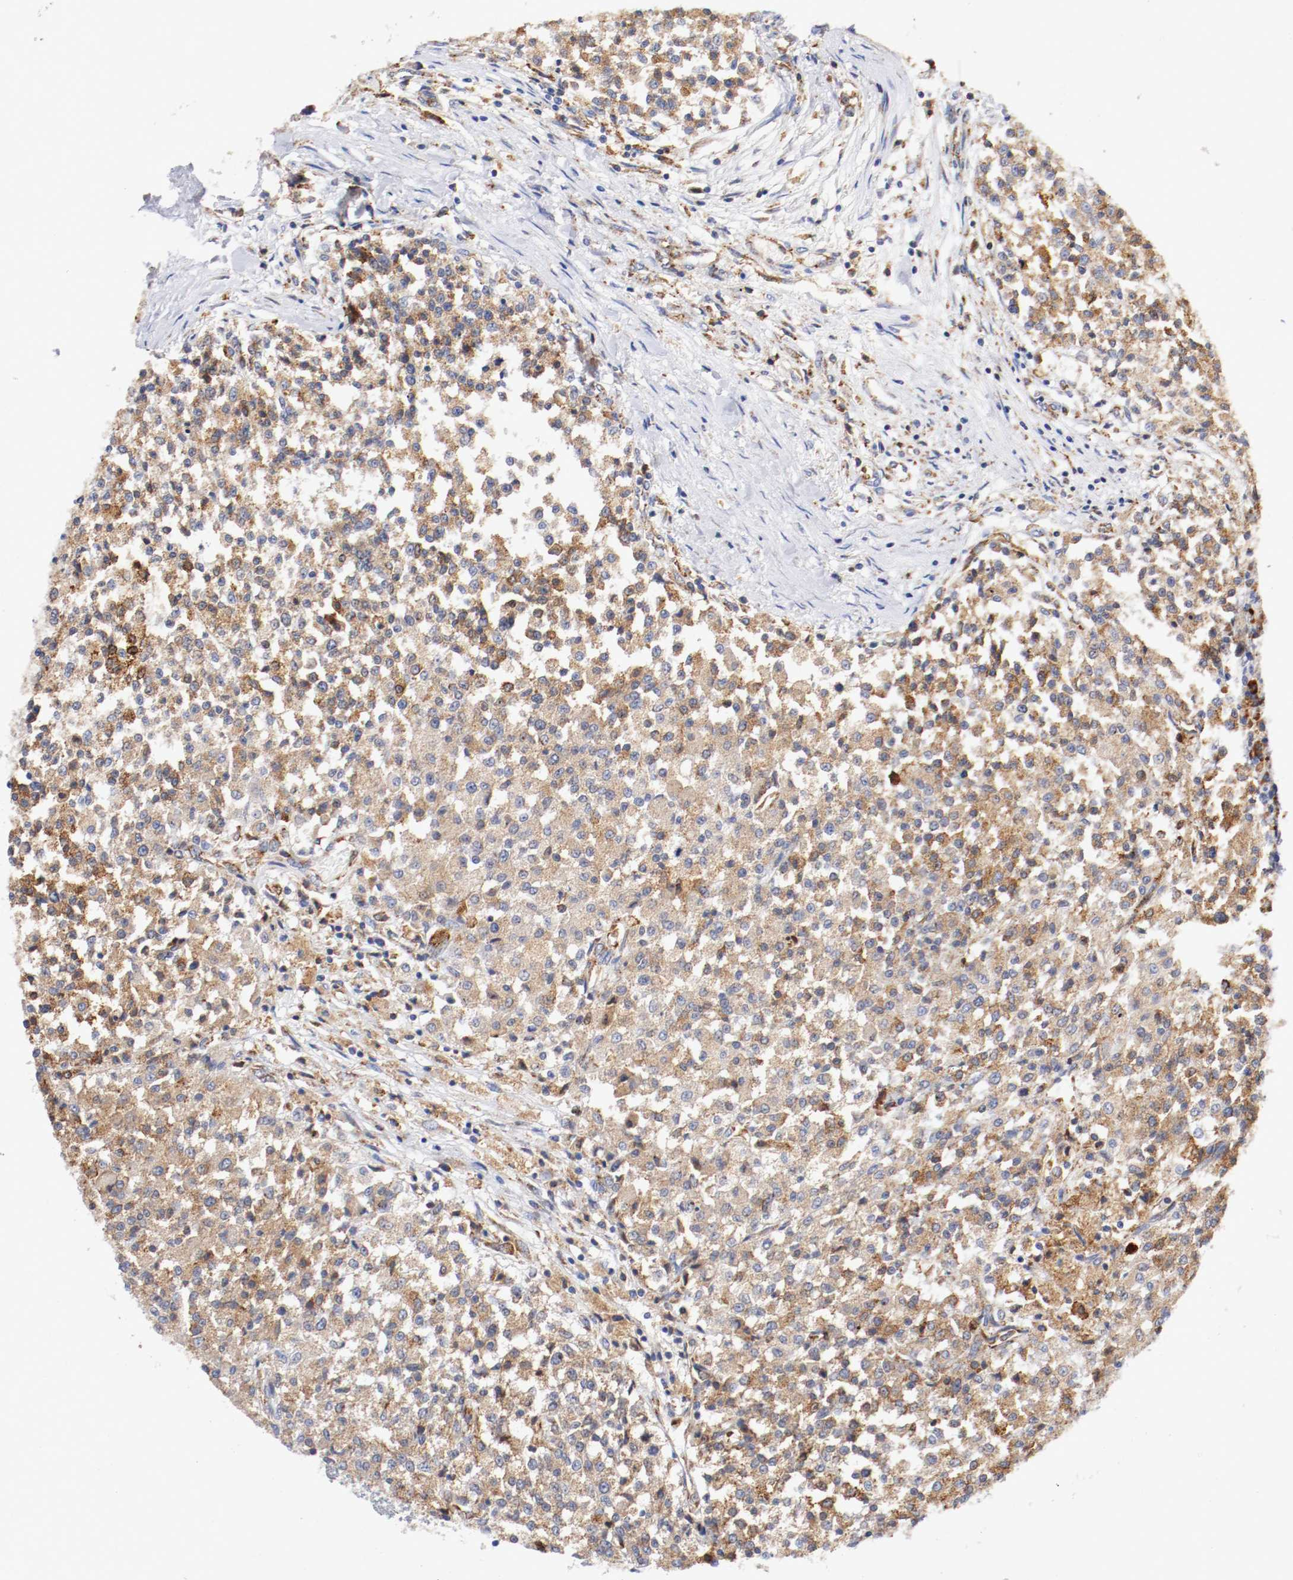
{"staining": {"intensity": "moderate", "quantity": ">75%", "location": "cytoplasmic/membranous"}, "tissue": "testis cancer", "cell_type": "Tumor cells", "image_type": "cancer", "snomed": [{"axis": "morphology", "description": "Seminoma, NOS"}, {"axis": "topography", "description": "Testis"}], "caption": "Protein staining demonstrates moderate cytoplasmic/membranous expression in about >75% of tumor cells in seminoma (testis).", "gene": "TRAF2", "patient": {"sex": "male", "age": 59}}